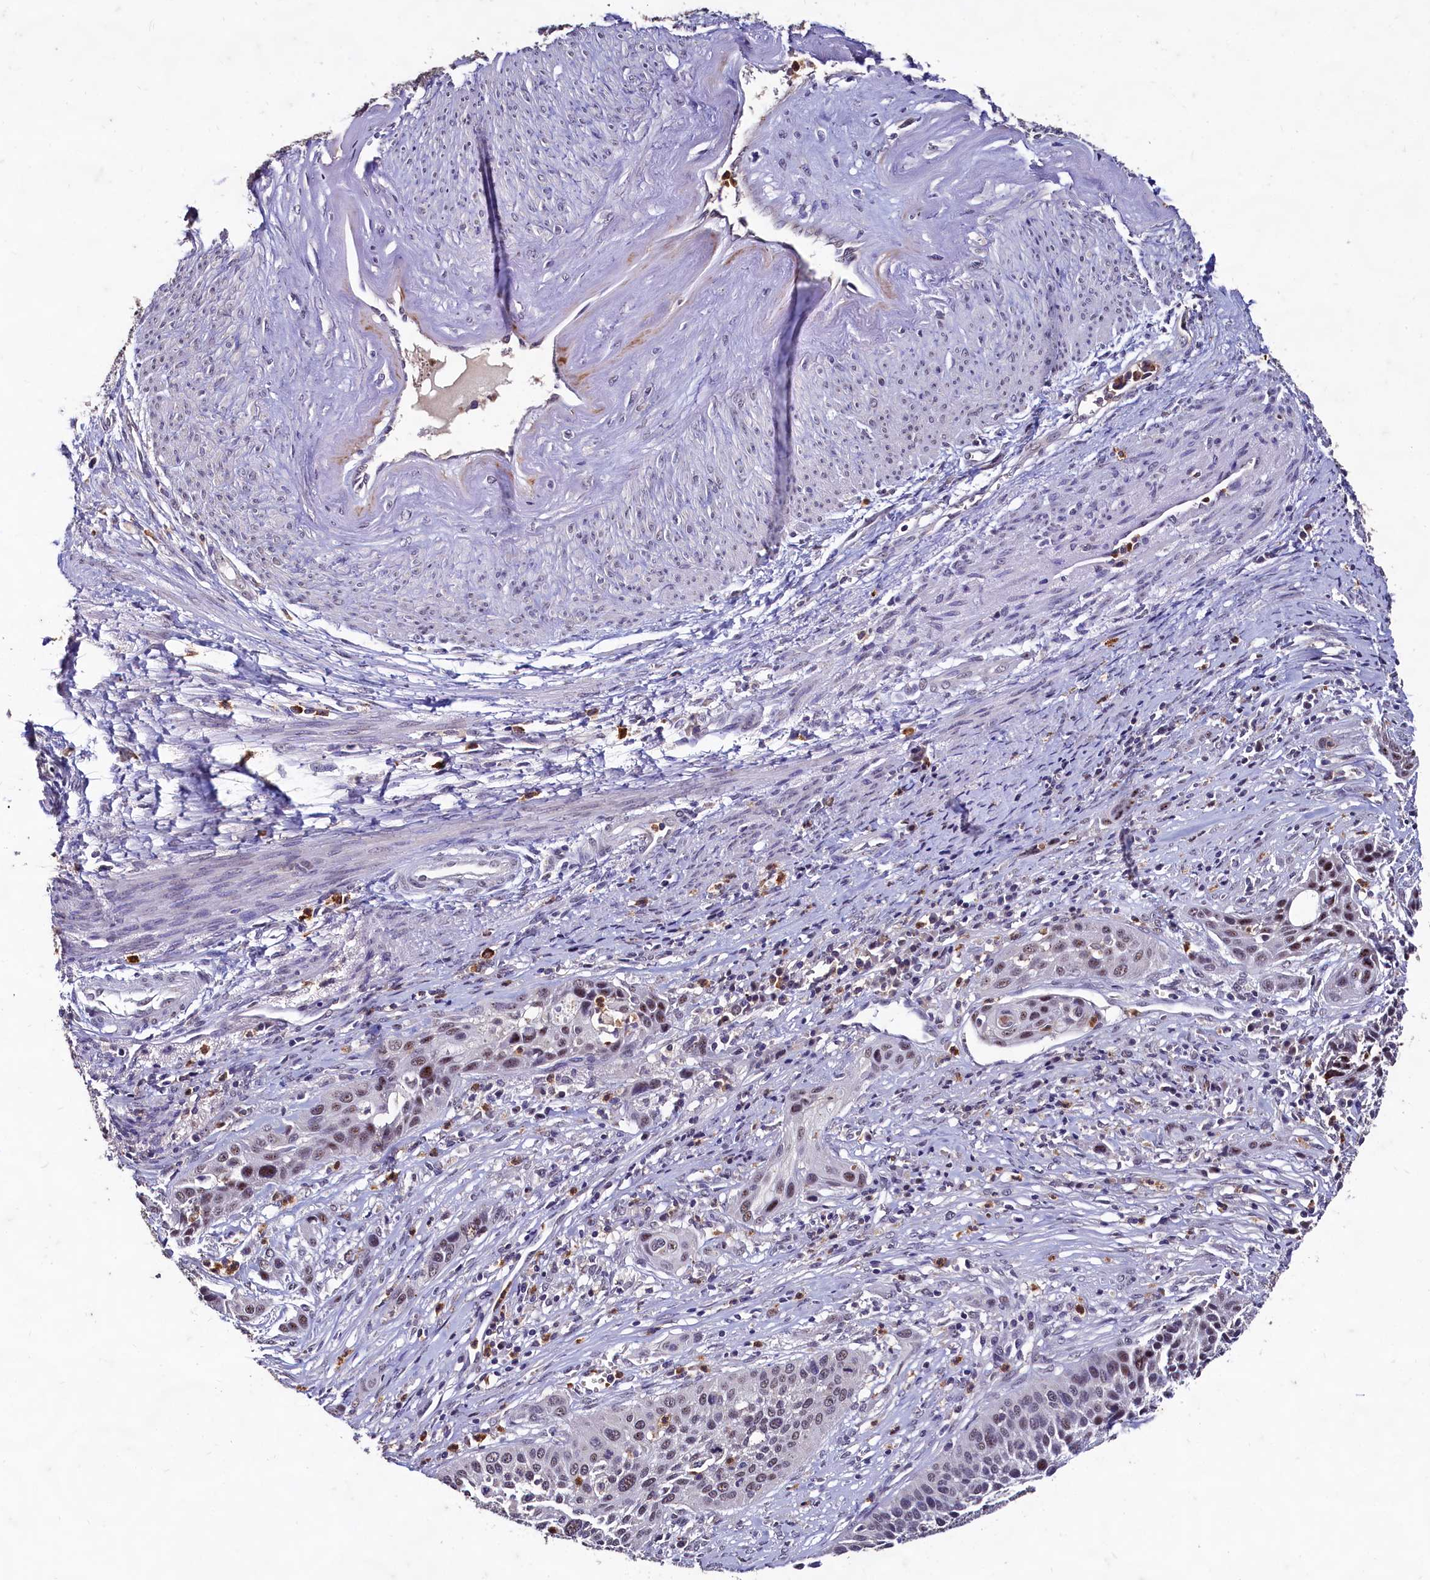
{"staining": {"intensity": "moderate", "quantity": "<25%", "location": "nuclear"}, "tissue": "cervical cancer", "cell_type": "Tumor cells", "image_type": "cancer", "snomed": [{"axis": "morphology", "description": "Squamous cell carcinoma, NOS"}, {"axis": "topography", "description": "Cervix"}], "caption": "DAB (3,3'-diaminobenzidine) immunohistochemical staining of cervical squamous cell carcinoma demonstrates moderate nuclear protein staining in about <25% of tumor cells. The staining is performed using DAB (3,3'-diaminobenzidine) brown chromogen to label protein expression. The nuclei are counter-stained blue using hematoxylin.", "gene": "CSTPP1", "patient": {"sex": "female", "age": 34}}